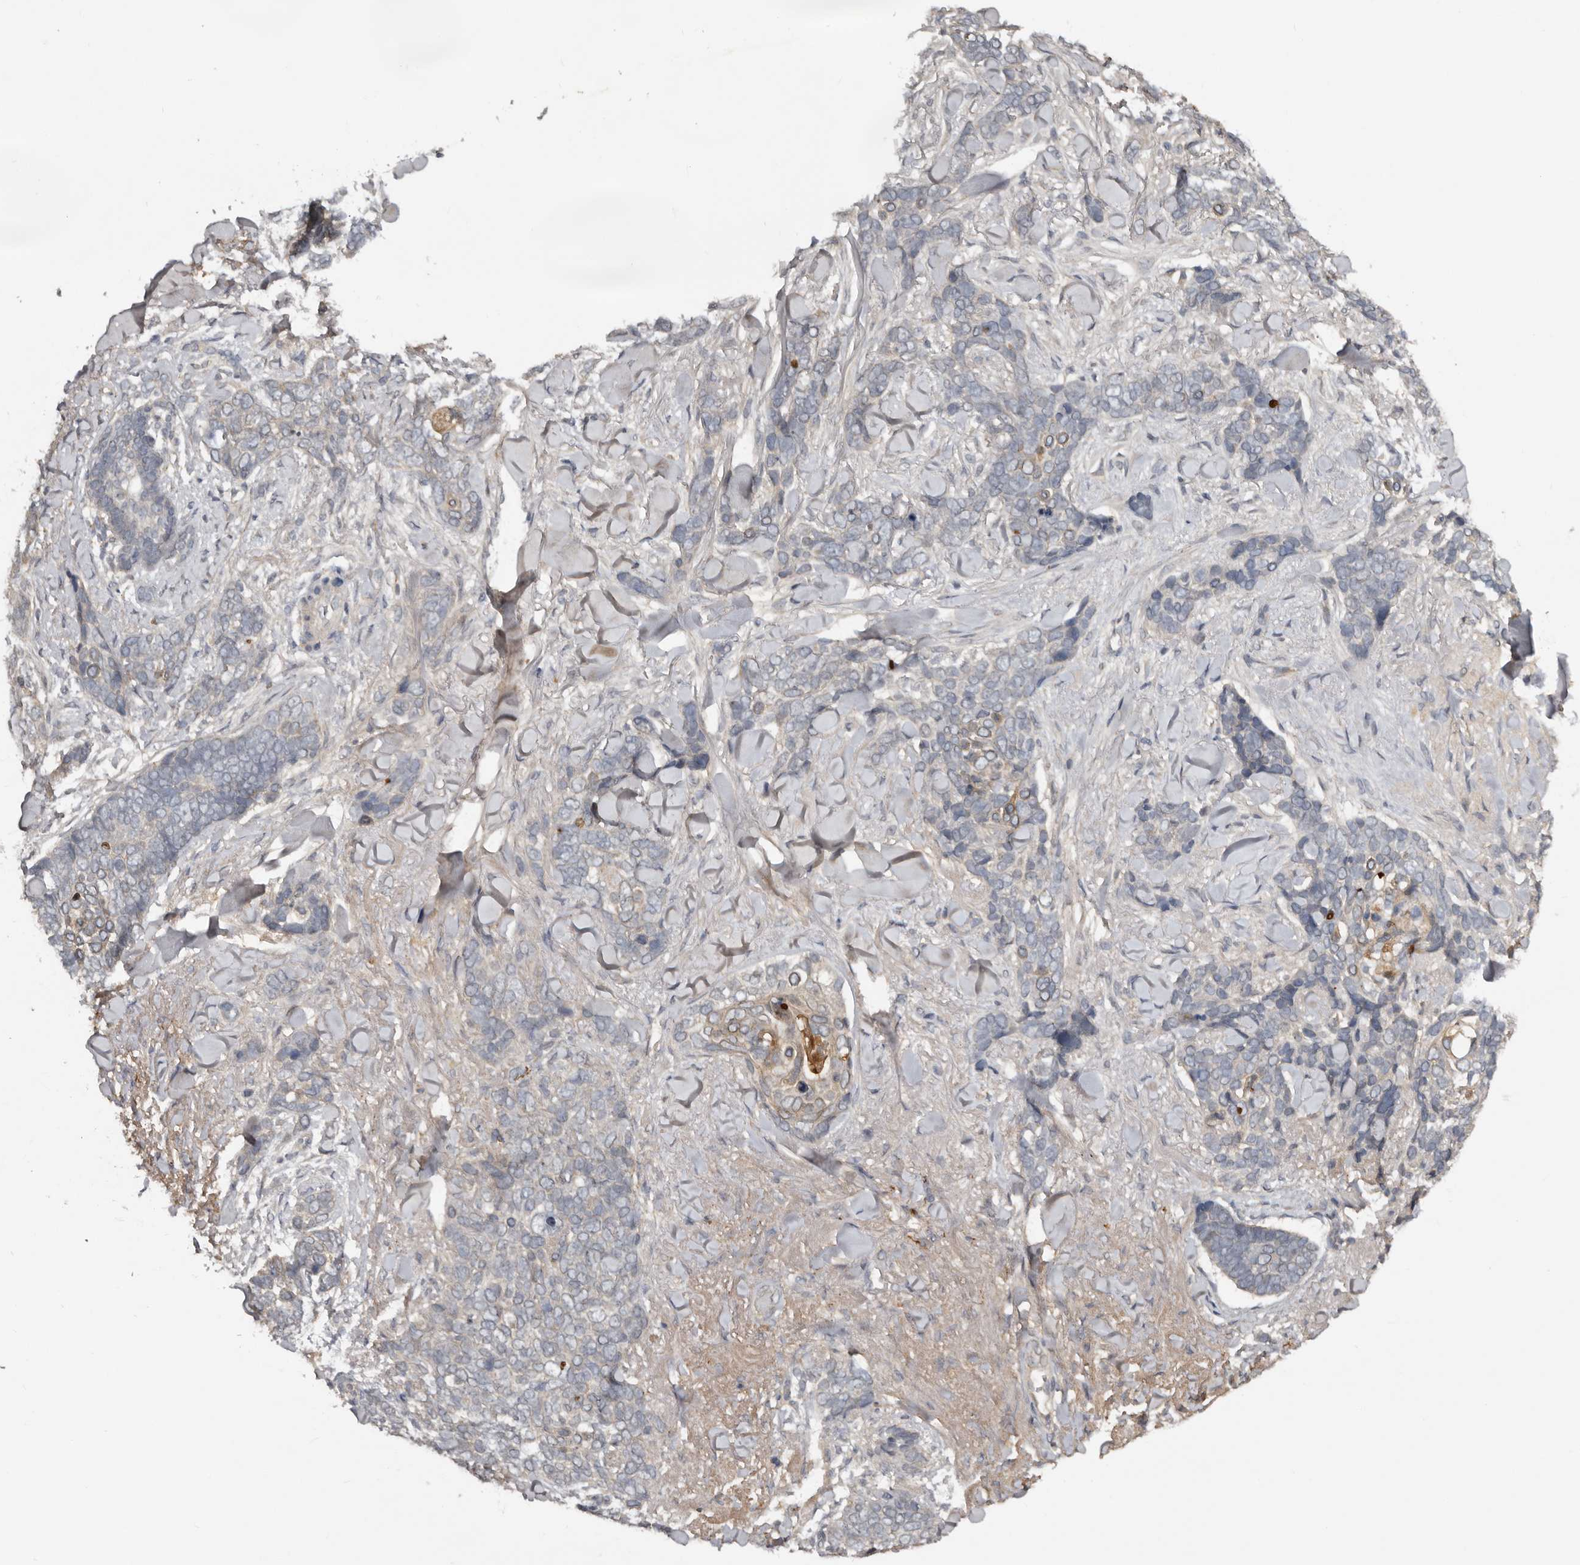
{"staining": {"intensity": "weak", "quantity": "<25%", "location": "cytoplasmic/membranous"}, "tissue": "skin cancer", "cell_type": "Tumor cells", "image_type": "cancer", "snomed": [{"axis": "morphology", "description": "Basal cell carcinoma"}, {"axis": "topography", "description": "Skin"}], "caption": "Tumor cells show no significant positivity in skin cancer.", "gene": "NMUR1", "patient": {"sex": "female", "age": 82}}